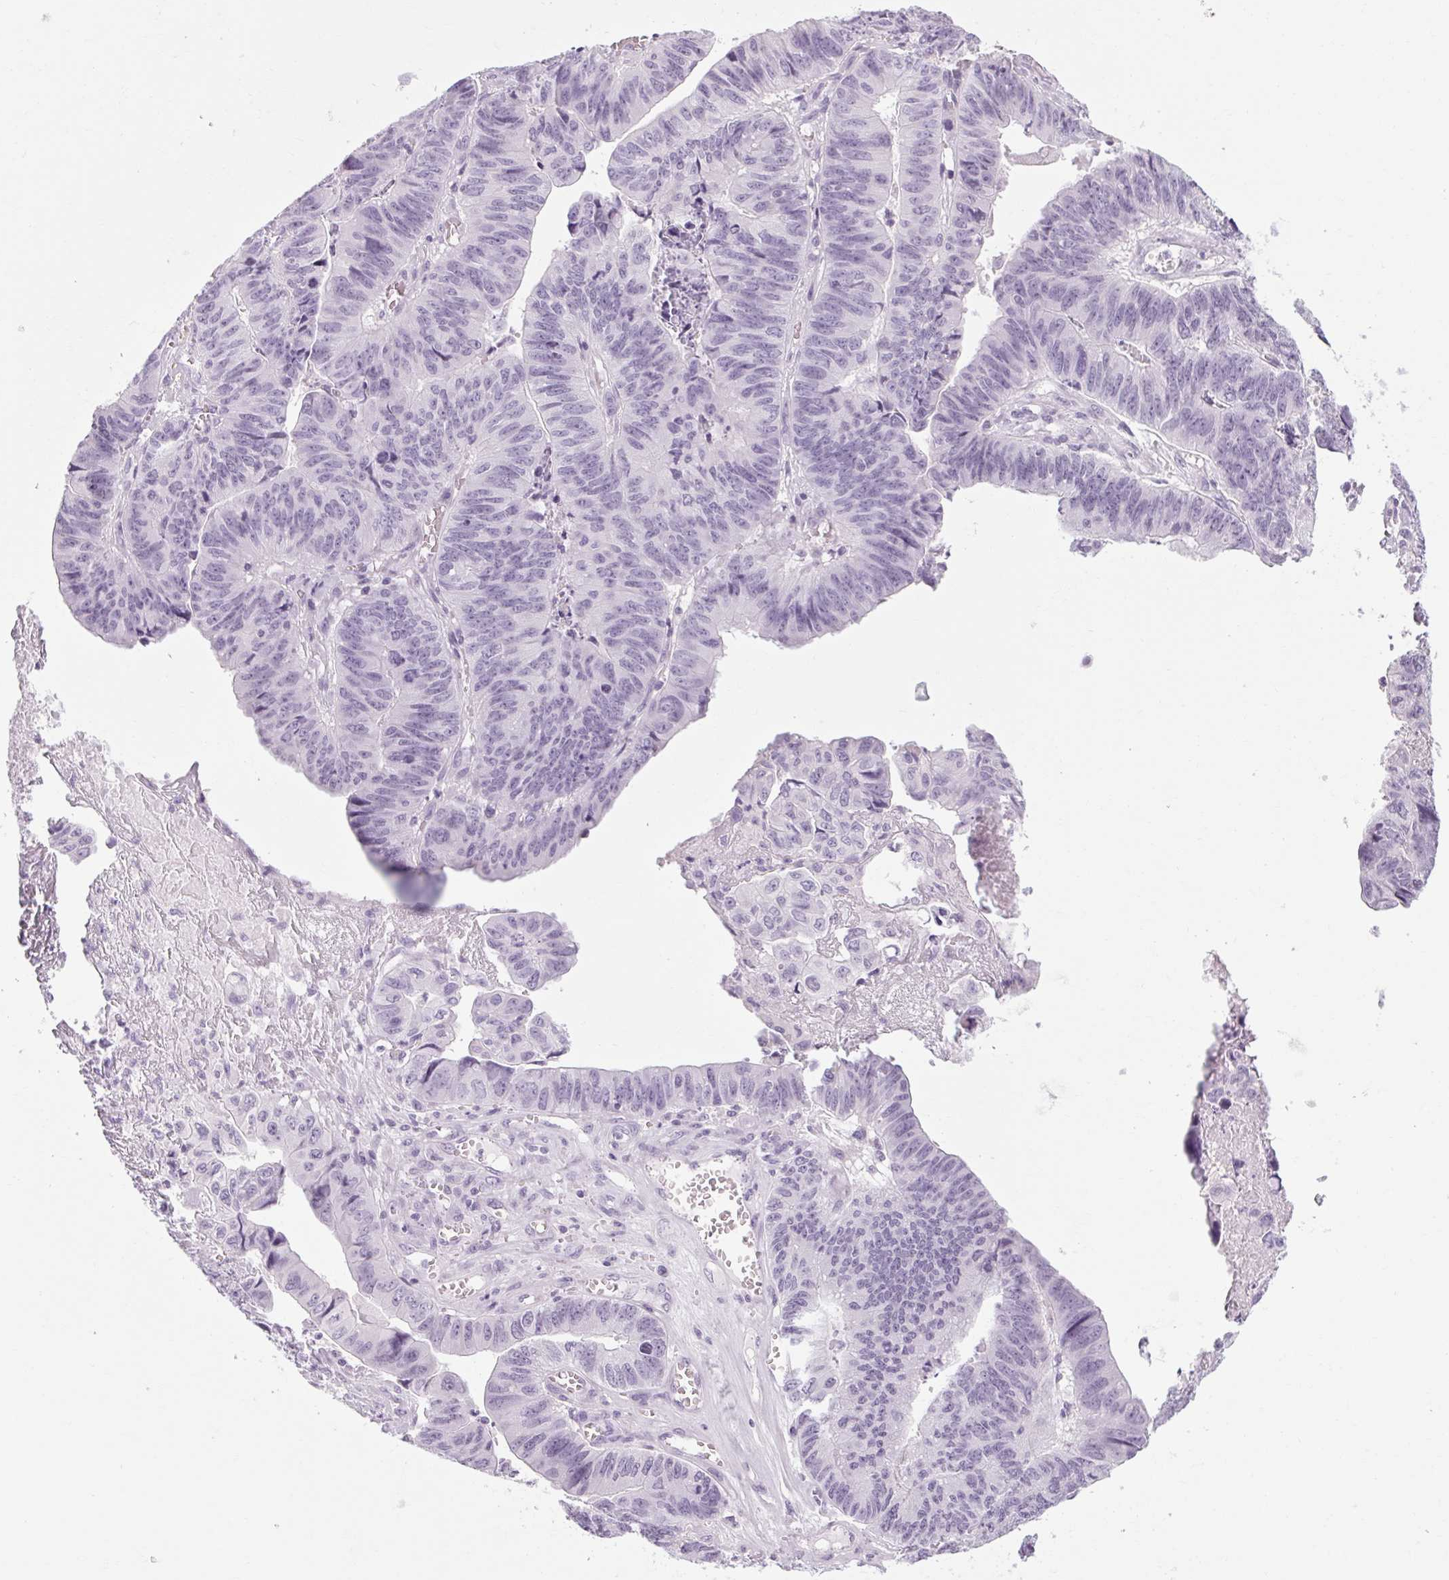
{"staining": {"intensity": "negative", "quantity": "none", "location": "none"}, "tissue": "stomach cancer", "cell_type": "Tumor cells", "image_type": "cancer", "snomed": [{"axis": "morphology", "description": "Adenocarcinoma, NOS"}, {"axis": "topography", "description": "Stomach, lower"}], "caption": "High power microscopy histopathology image of an immunohistochemistry (IHC) histopathology image of stomach cancer, revealing no significant positivity in tumor cells. (DAB immunohistochemistry with hematoxylin counter stain).", "gene": "POMC", "patient": {"sex": "male", "age": 77}}